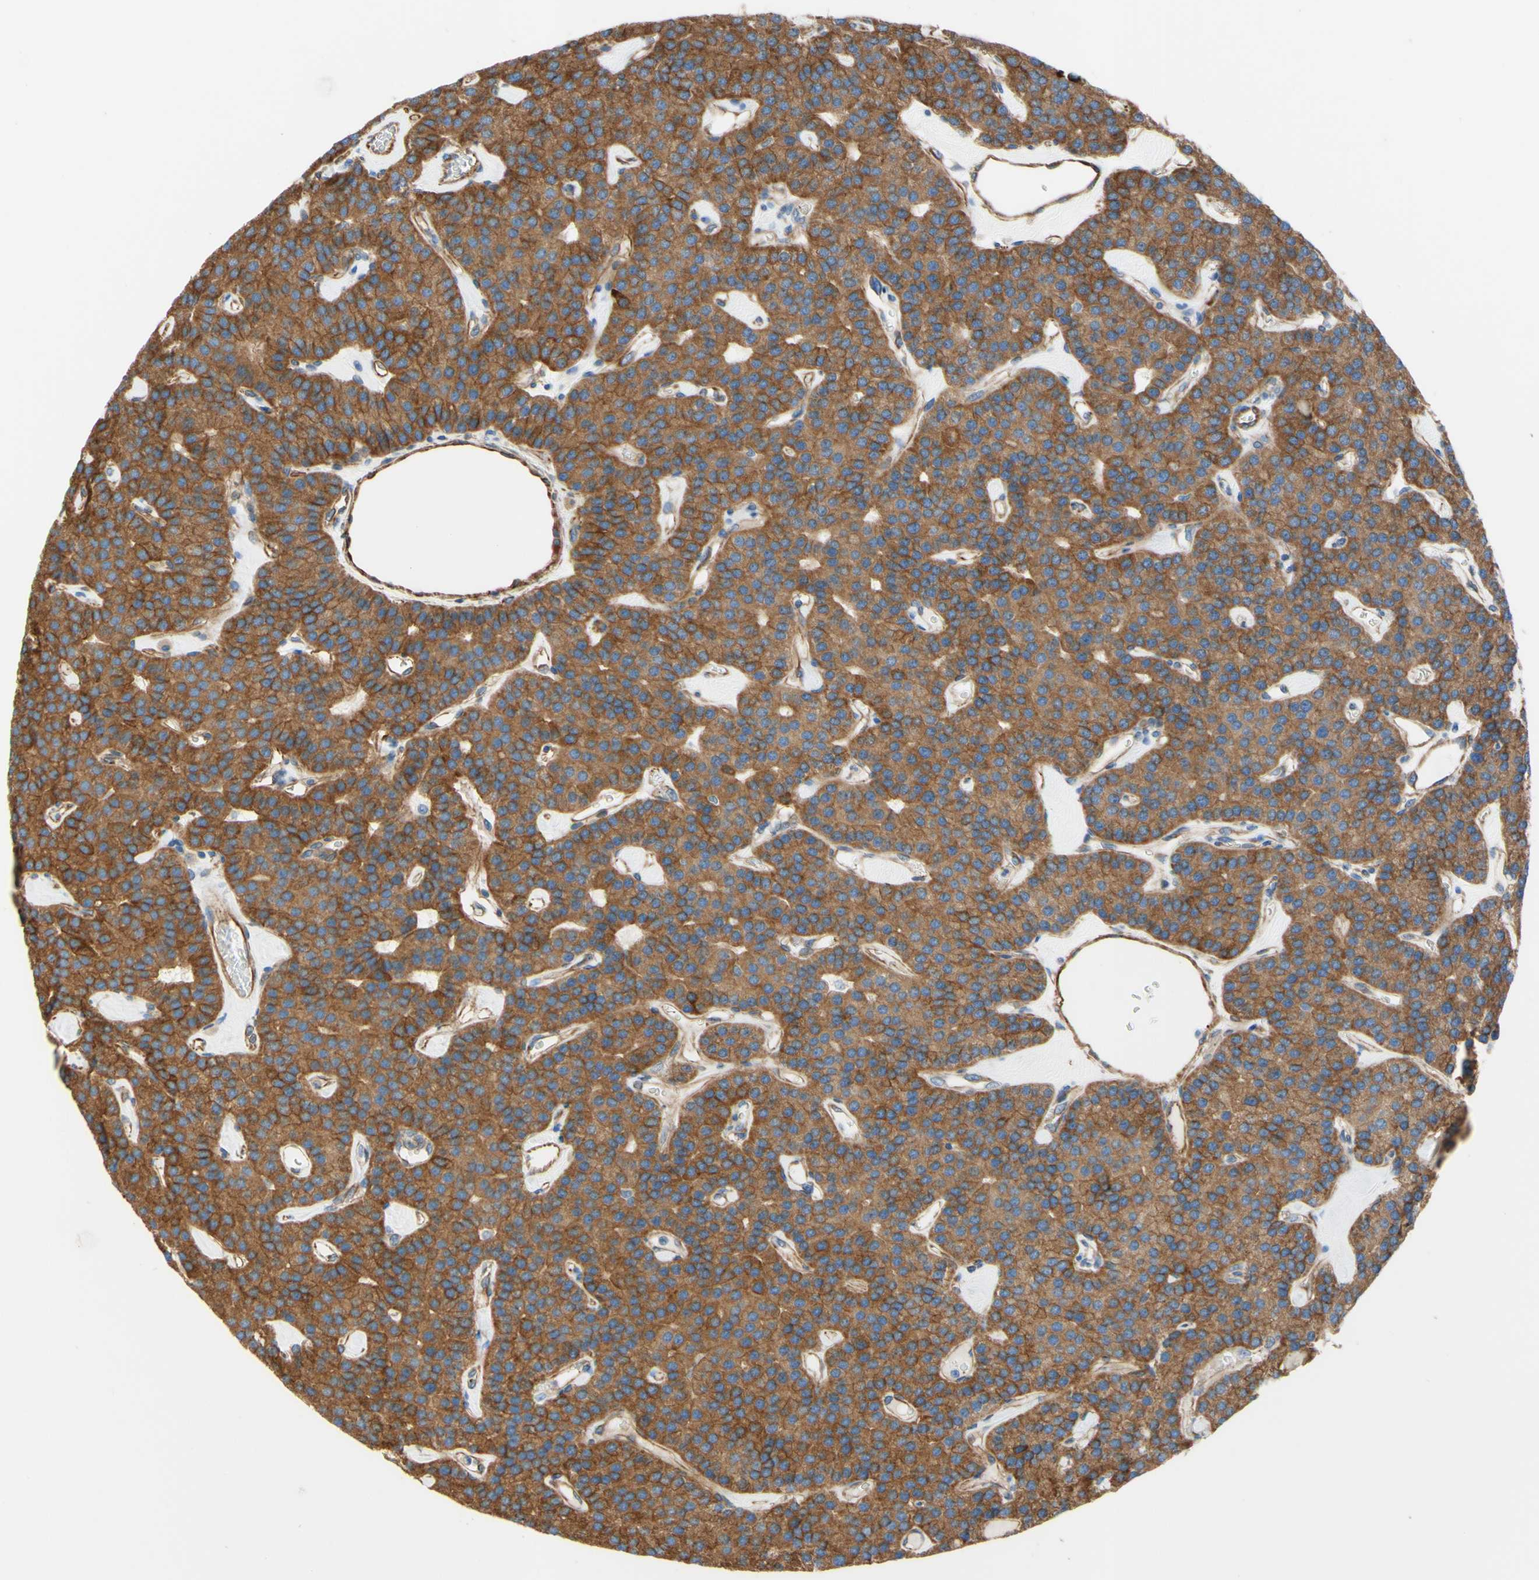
{"staining": {"intensity": "moderate", "quantity": ">75%", "location": "cytoplasmic/membranous"}, "tissue": "parathyroid gland", "cell_type": "Glandular cells", "image_type": "normal", "snomed": [{"axis": "morphology", "description": "Normal tissue, NOS"}, {"axis": "morphology", "description": "Adenoma, NOS"}, {"axis": "topography", "description": "Parathyroid gland"}], "caption": "Unremarkable parathyroid gland displays moderate cytoplasmic/membranous expression in approximately >75% of glandular cells, visualized by immunohistochemistry. (brown staining indicates protein expression, while blue staining denotes nuclei).", "gene": "ENDOD1", "patient": {"sex": "female", "age": 86}}